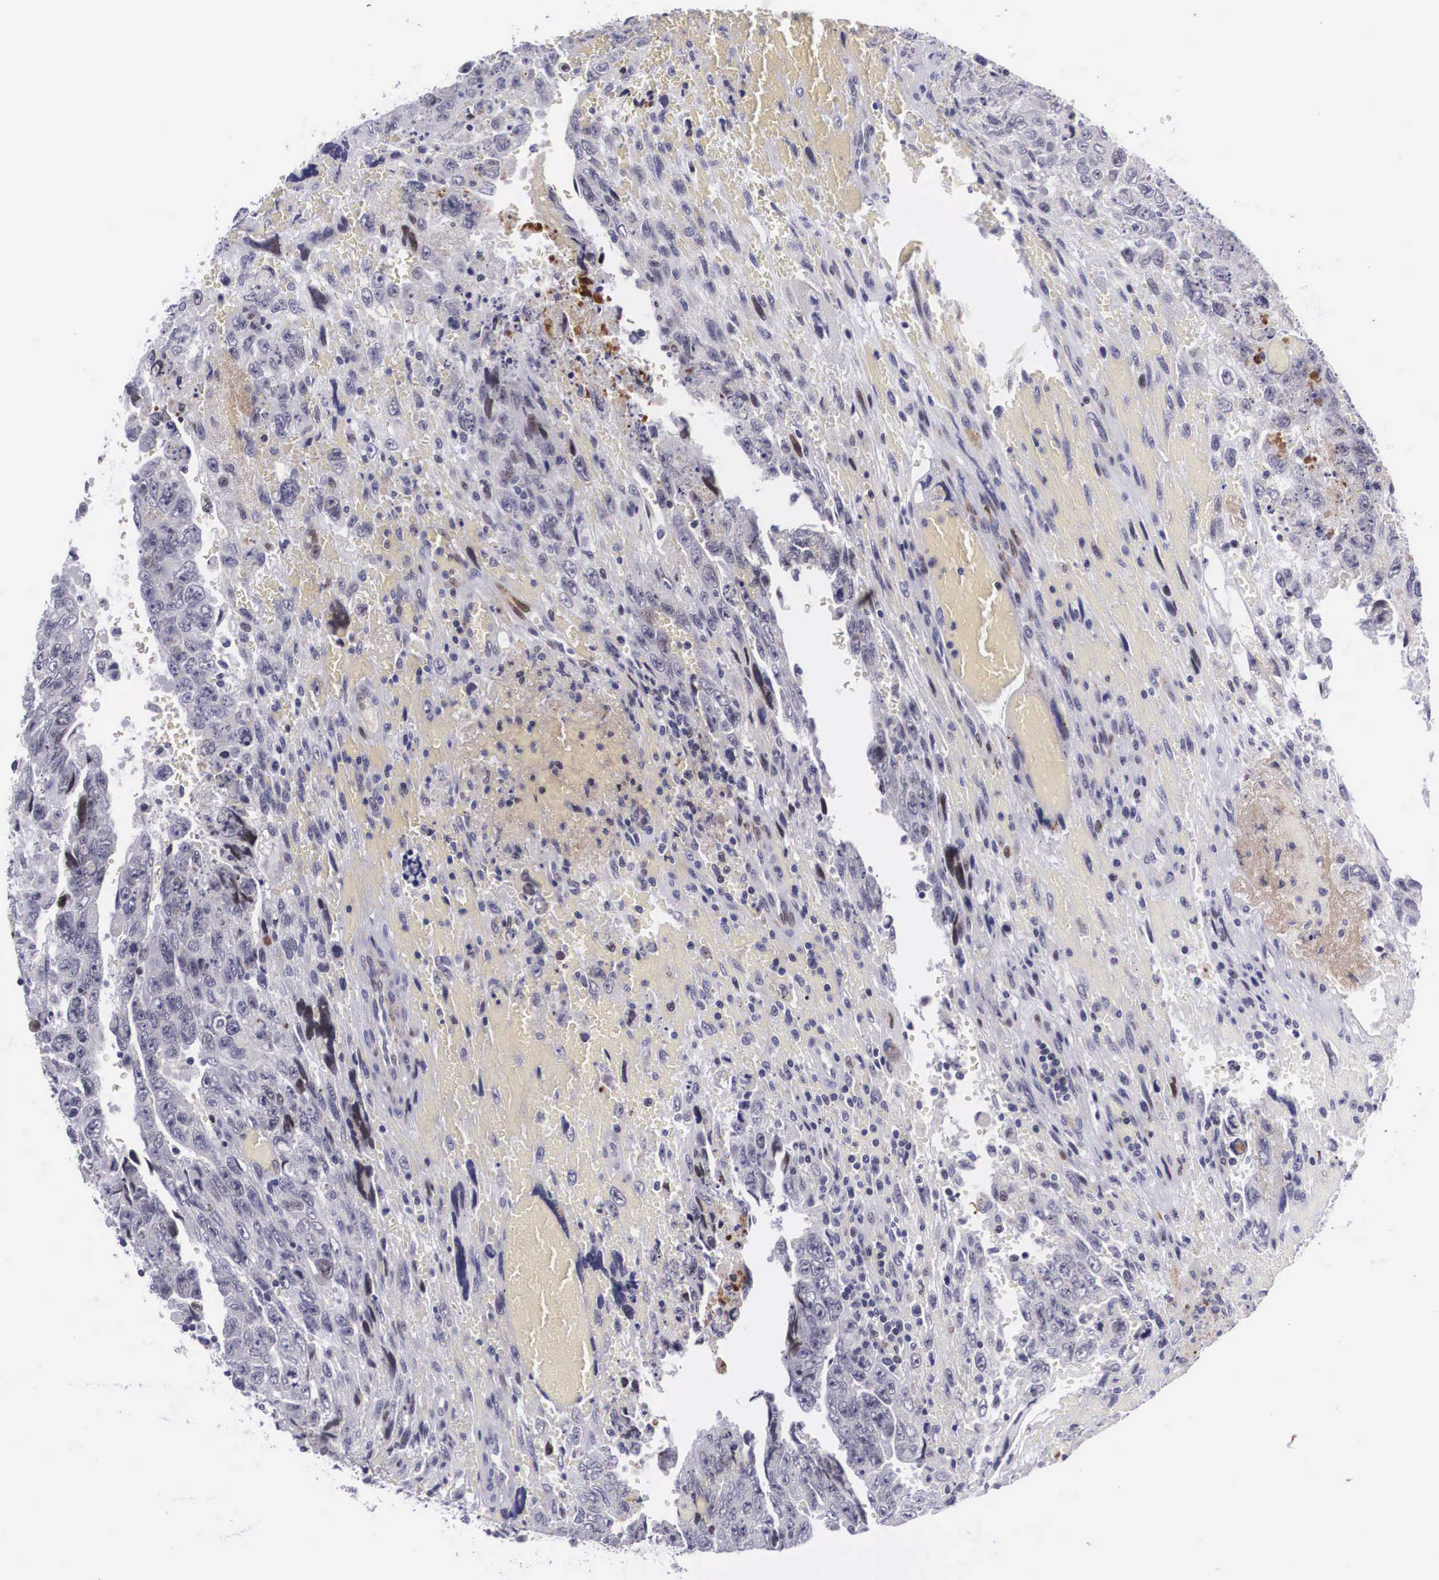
{"staining": {"intensity": "weak", "quantity": "<25%", "location": "cytoplasmic/membranous,nuclear"}, "tissue": "testis cancer", "cell_type": "Tumor cells", "image_type": "cancer", "snomed": [{"axis": "morphology", "description": "Carcinoma, Embryonal, NOS"}, {"axis": "topography", "description": "Testis"}], "caption": "Immunohistochemistry (IHC) micrograph of human testis cancer (embryonal carcinoma) stained for a protein (brown), which displays no staining in tumor cells.", "gene": "EMID1", "patient": {"sex": "male", "age": 28}}